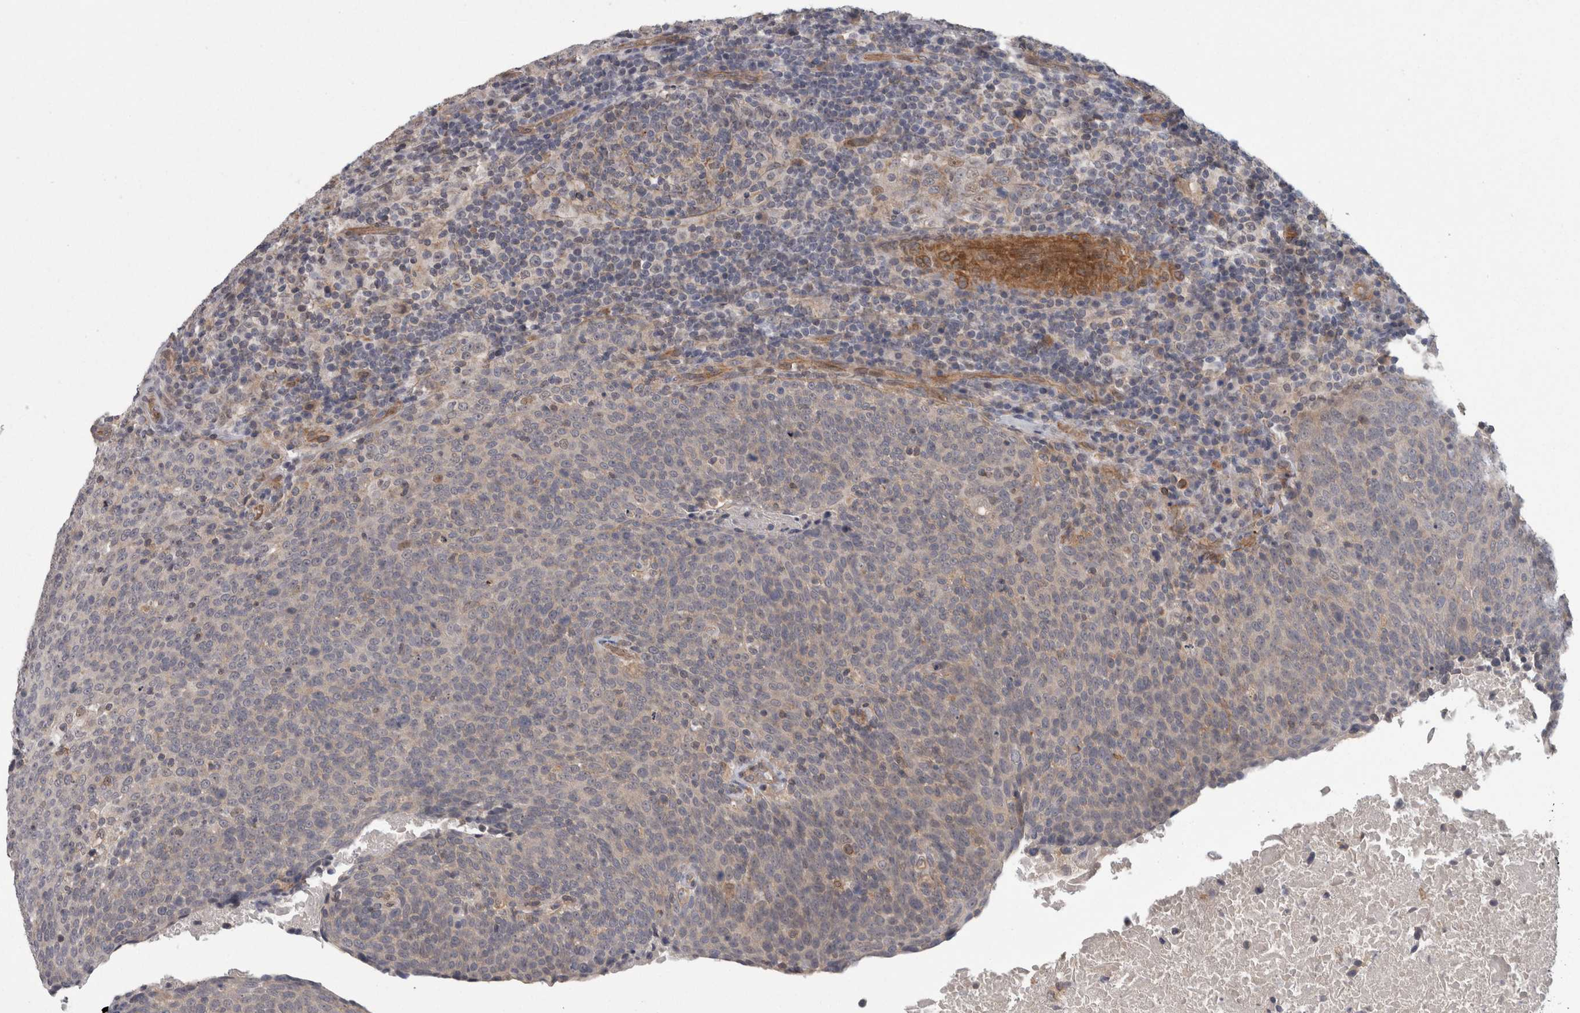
{"staining": {"intensity": "negative", "quantity": "none", "location": "none"}, "tissue": "head and neck cancer", "cell_type": "Tumor cells", "image_type": "cancer", "snomed": [{"axis": "morphology", "description": "Squamous cell carcinoma, NOS"}, {"axis": "morphology", "description": "Squamous cell carcinoma, metastatic, NOS"}, {"axis": "topography", "description": "Lymph node"}, {"axis": "topography", "description": "Head-Neck"}], "caption": "The histopathology image demonstrates no significant positivity in tumor cells of head and neck cancer (metastatic squamous cell carcinoma).", "gene": "RMDN1", "patient": {"sex": "male", "age": 62}}